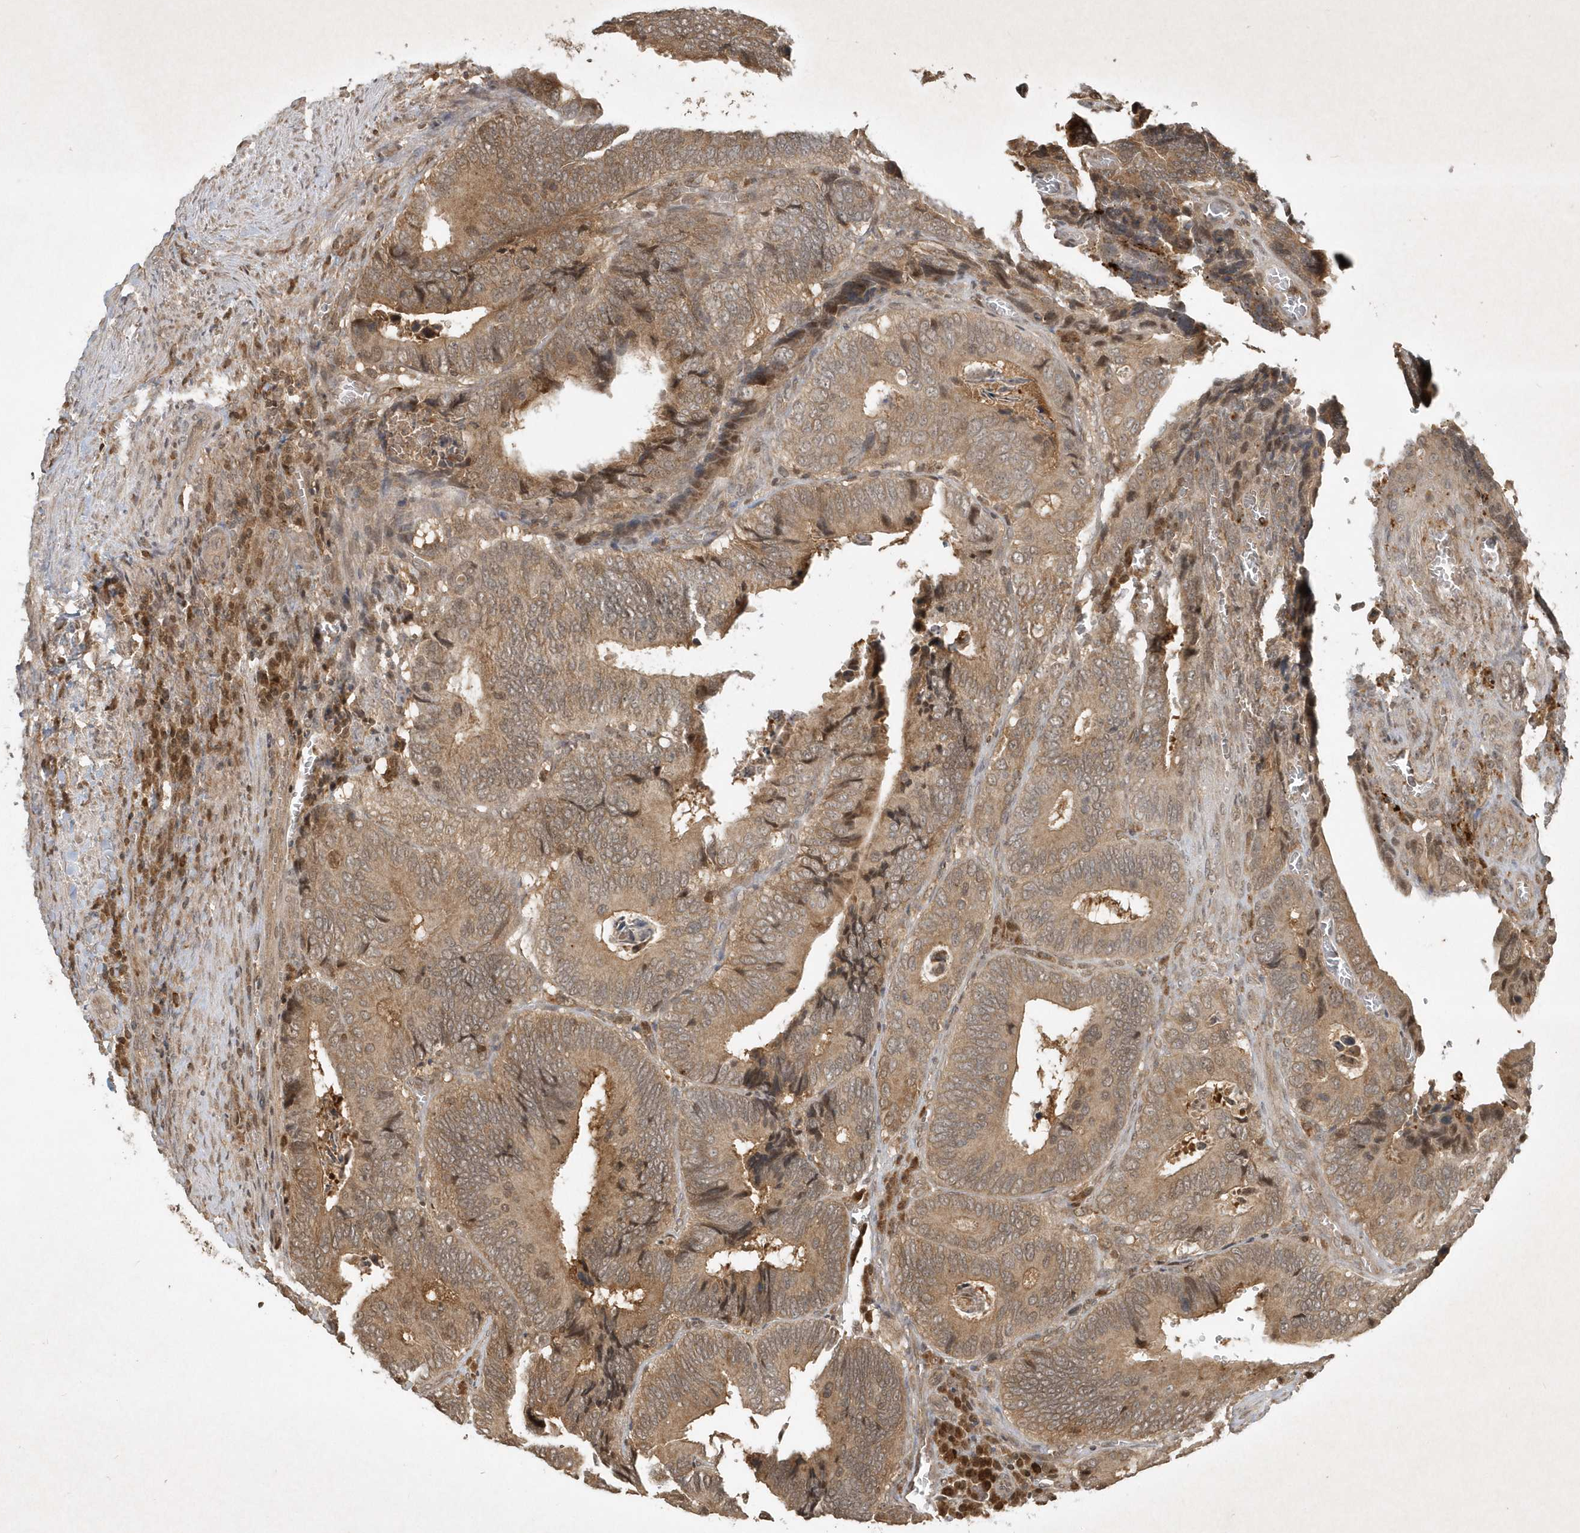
{"staining": {"intensity": "moderate", "quantity": ">75%", "location": "cytoplasmic/membranous"}, "tissue": "colorectal cancer", "cell_type": "Tumor cells", "image_type": "cancer", "snomed": [{"axis": "morphology", "description": "Adenocarcinoma, NOS"}, {"axis": "topography", "description": "Colon"}], "caption": "Immunohistochemistry (IHC) histopathology image of neoplastic tissue: colorectal cancer (adenocarcinoma) stained using immunohistochemistry shows medium levels of moderate protein expression localized specifically in the cytoplasmic/membranous of tumor cells, appearing as a cytoplasmic/membranous brown color.", "gene": "PLTP", "patient": {"sex": "male", "age": 72}}